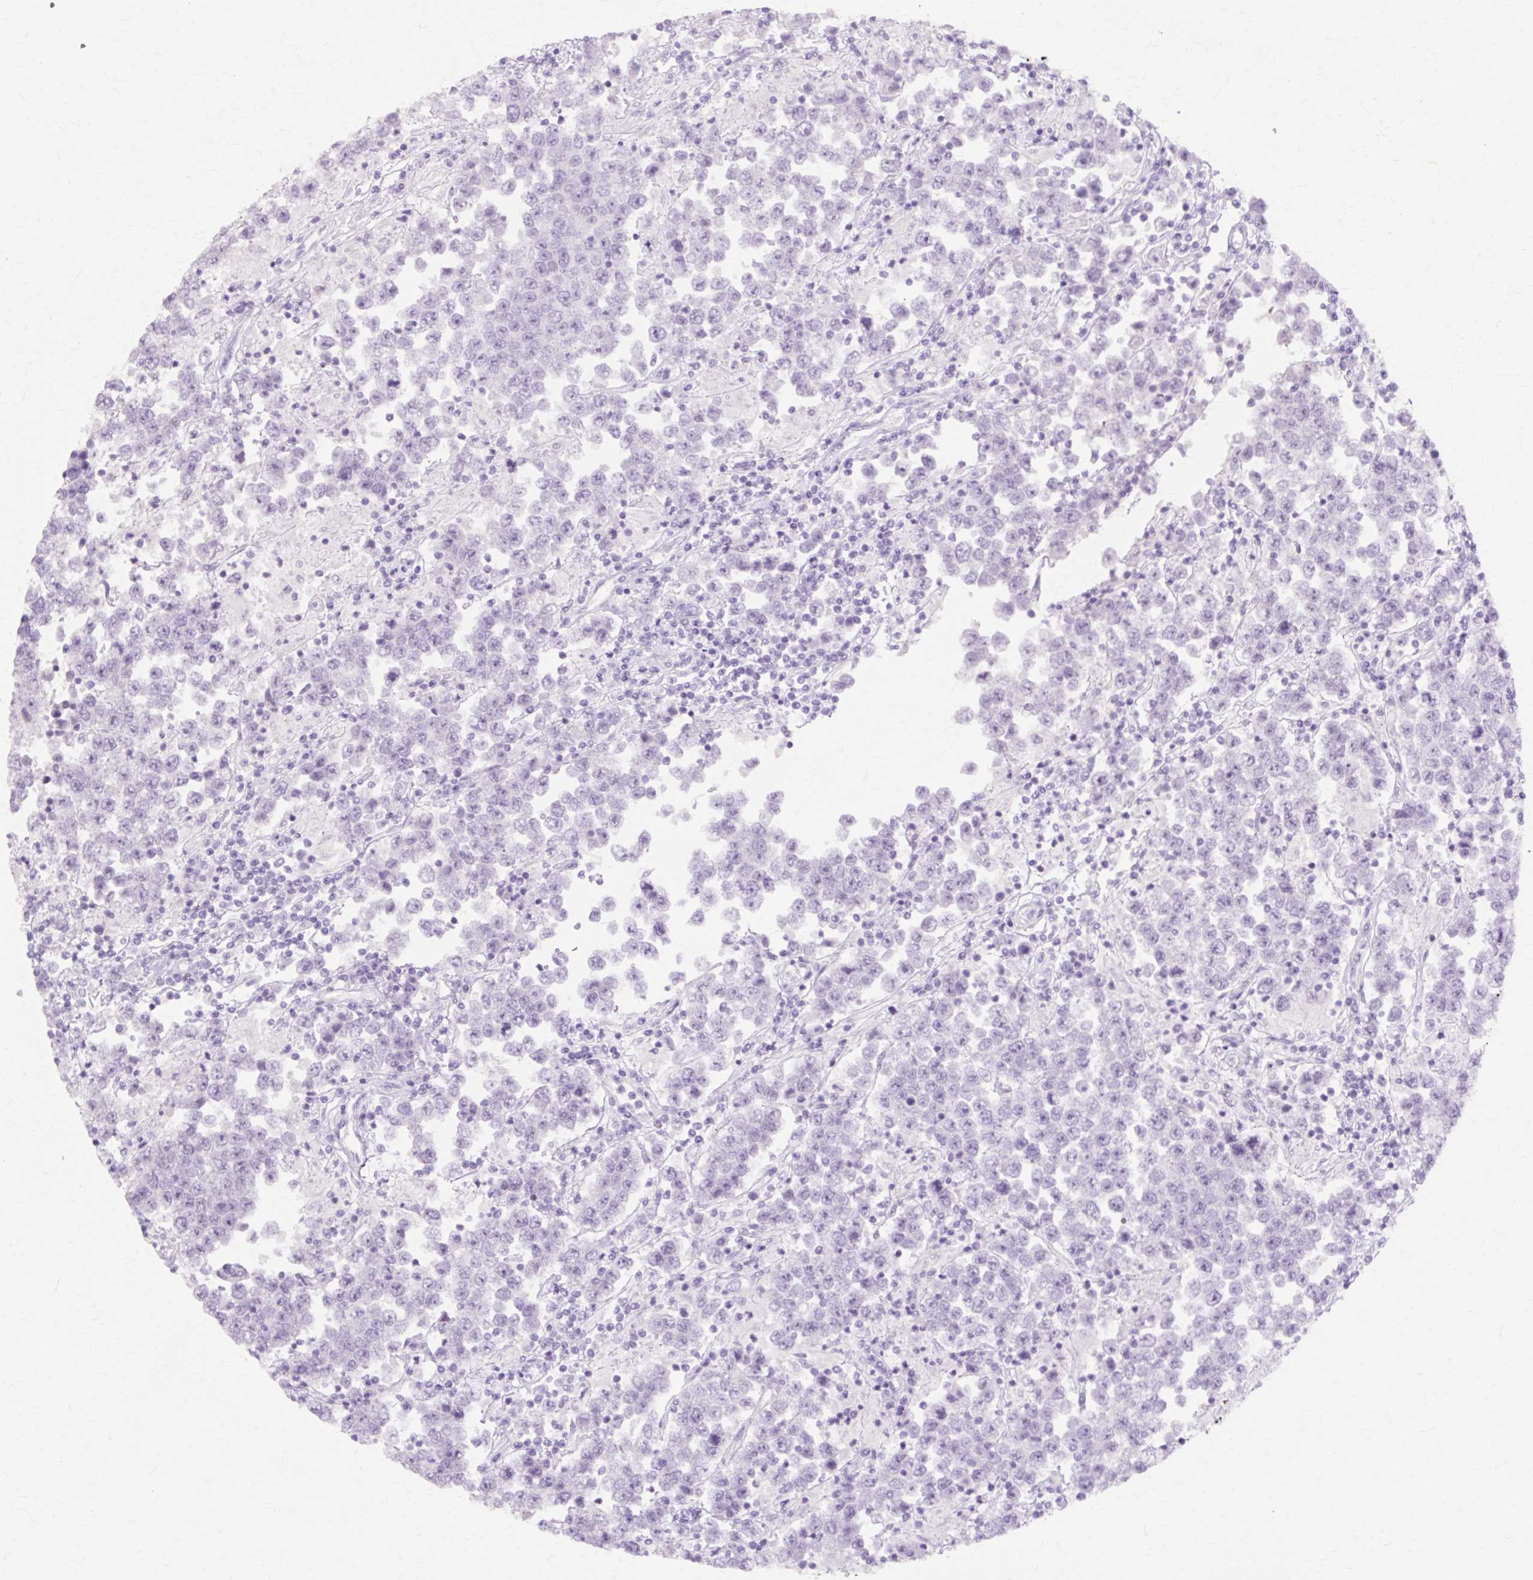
{"staining": {"intensity": "negative", "quantity": "none", "location": "none"}, "tissue": "testis cancer", "cell_type": "Tumor cells", "image_type": "cancer", "snomed": [{"axis": "morphology", "description": "Normal tissue, NOS"}, {"axis": "morphology", "description": "Urothelial carcinoma, High grade"}, {"axis": "morphology", "description": "Seminoma, NOS"}, {"axis": "morphology", "description": "Carcinoma, Embryonal, NOS"}, {"axis": "topography", "description": "Urinary bladder"}, {"axis": "topography", "description": "Testis"}], "caption": "An immunohistochemistry (IHC) micrograph of testis cancer is shown. There is no staining in tumor cells of testis cancer.", "gene": "IRX2", "patient": {"sex": "male", "age": 41}}